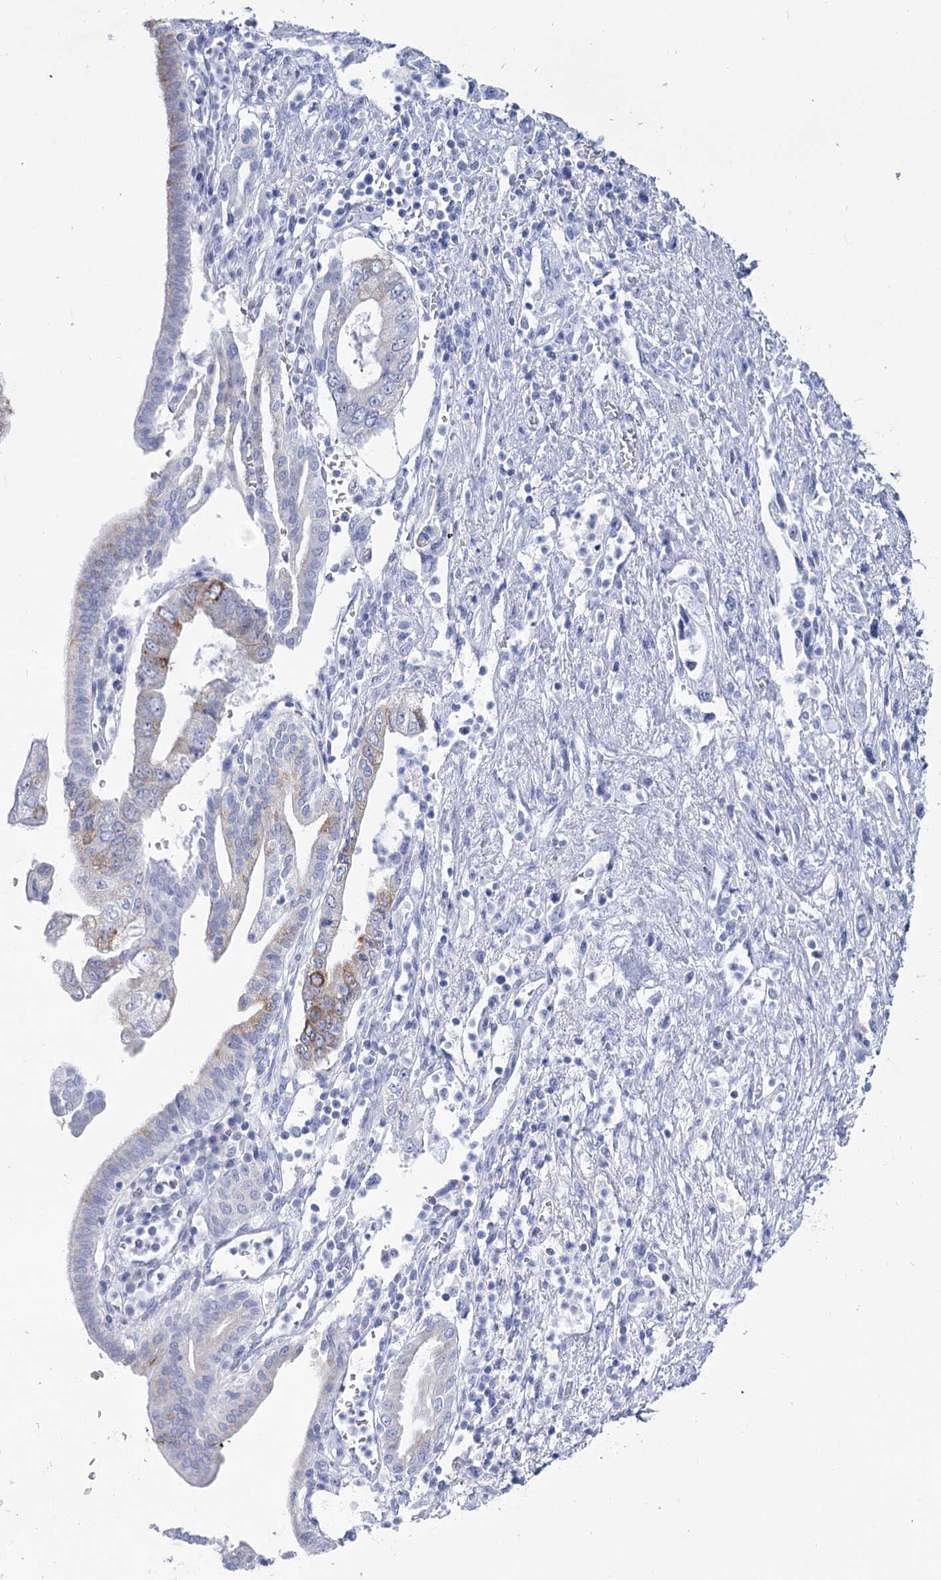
{"staining": {"intensity": "moderate", "quantity": "<25%", "location": "cytoplasmic/membranous"}, "tissue": "pancreatic cancer", "cell_type": "Tumor cells", "image_type": "cancer", "snomed": [{"axis": "morphology", "description": "Adenocarcinoma, NOS"}, {"axis": "topography", "description": "Pancreas"}], "caption": "Moderate cytoplasmic/membranous protein staining is present in about <25% of tumor cells in pancreatic cancer (adenocarcinoma). (IHC, brightfield microscopy, high magnification).", "gene": "RNF186", "patient": {"sex": "female", "age": 73}}